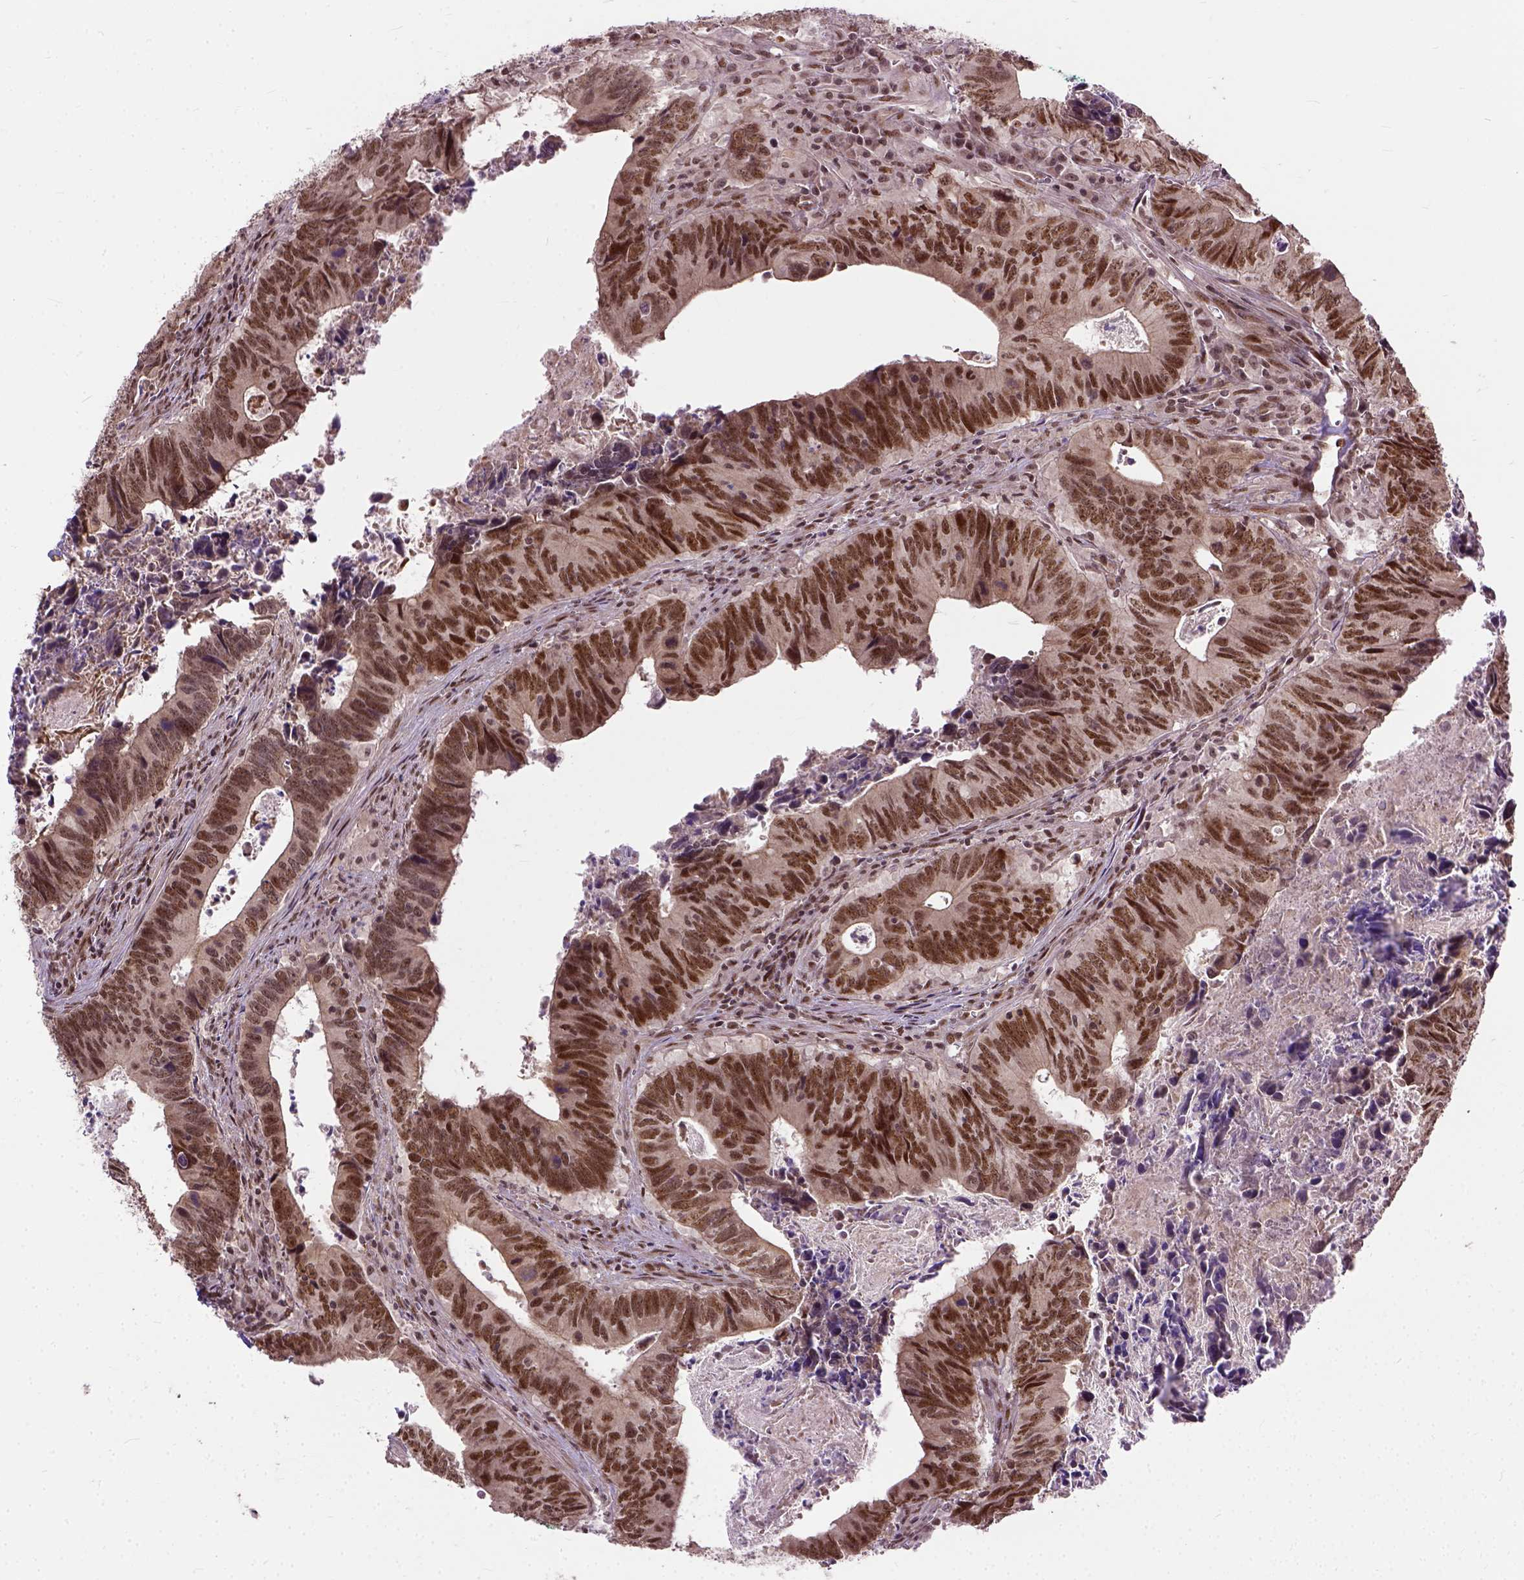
{"staining": {"intensity": "moderate", "quantity": ">75%", "location": "nuclear"}, "tissue": "colorectal cancer", "cell_type": "Tumor cells", "image_type": "cancer", "snomed": [{"axis": "morphology", "description": "Adenocarcinoma, NOS"}, {"axis": "topography", "description": "Colon"}], "caption": "Immunohistochemical staining of human colorectal cancer (adenocarcinoma) demonstrates moderate nuclear protein staining in approximately >75% of tumor cells.", "gene": "ZNF630", "patient": {"sex": "female", "age": 82}}